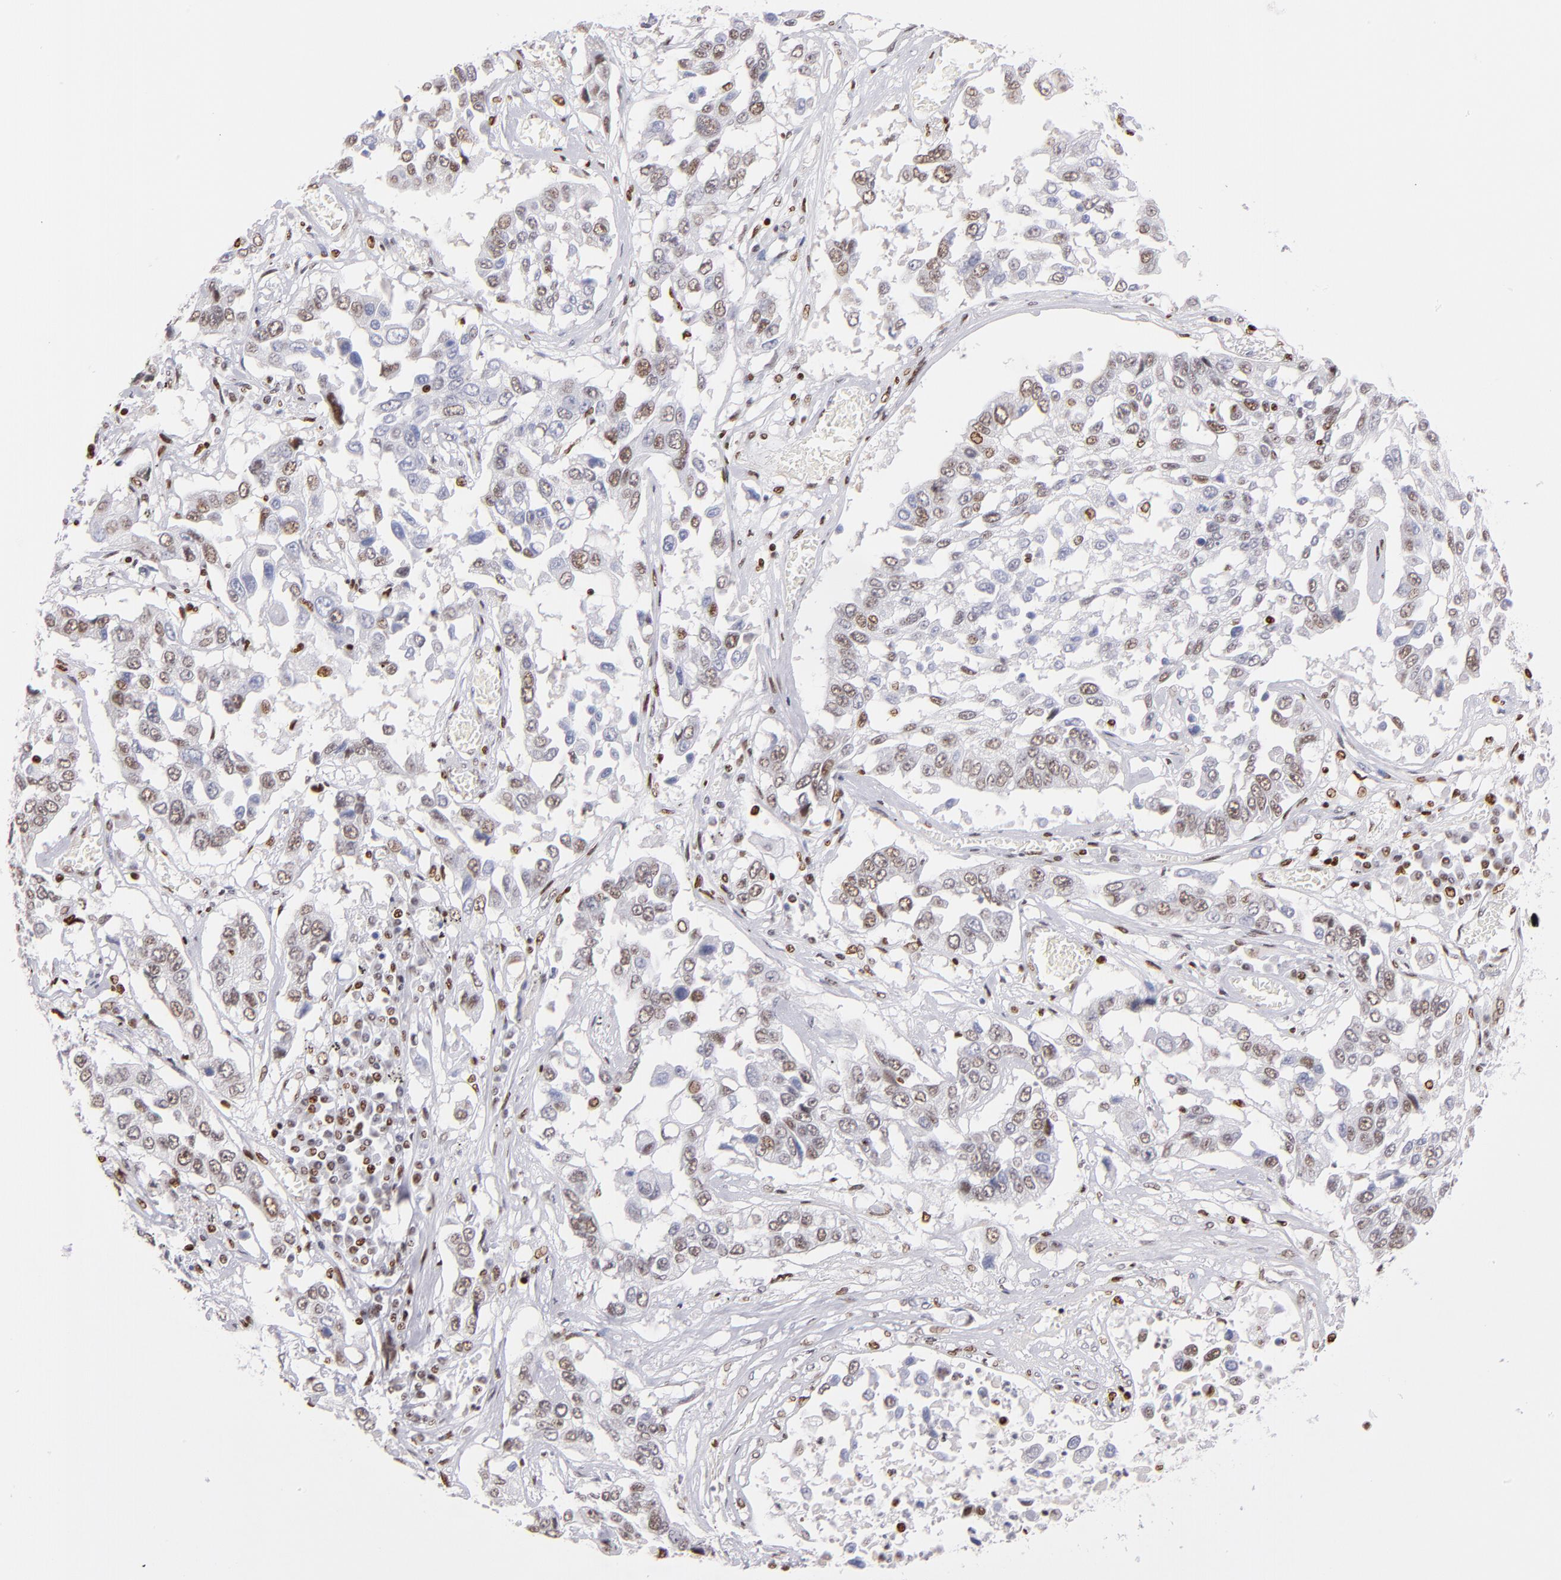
{"staining": {"intensity": "moderate", "quantity": "<25%", "location": "nuclear"}, "tissue": "lung cancer", "cell_type": "Tumor cells", "image_type": "cancer", "snomed": [{"axis": "morphology", "description": "Squamous cell carcinoma, NOS"}, {"axis": "topography", "description": "Lung"}], "caption": "An immunohistochemistry (IHC) photomicrograph of tumor tissue is shown. Protein staining in brown highlights moderate nuclear positivity in lung cancer within tumor cells.", "gene": "POLA1", "patient": {"sex": "male", "age": 71}}